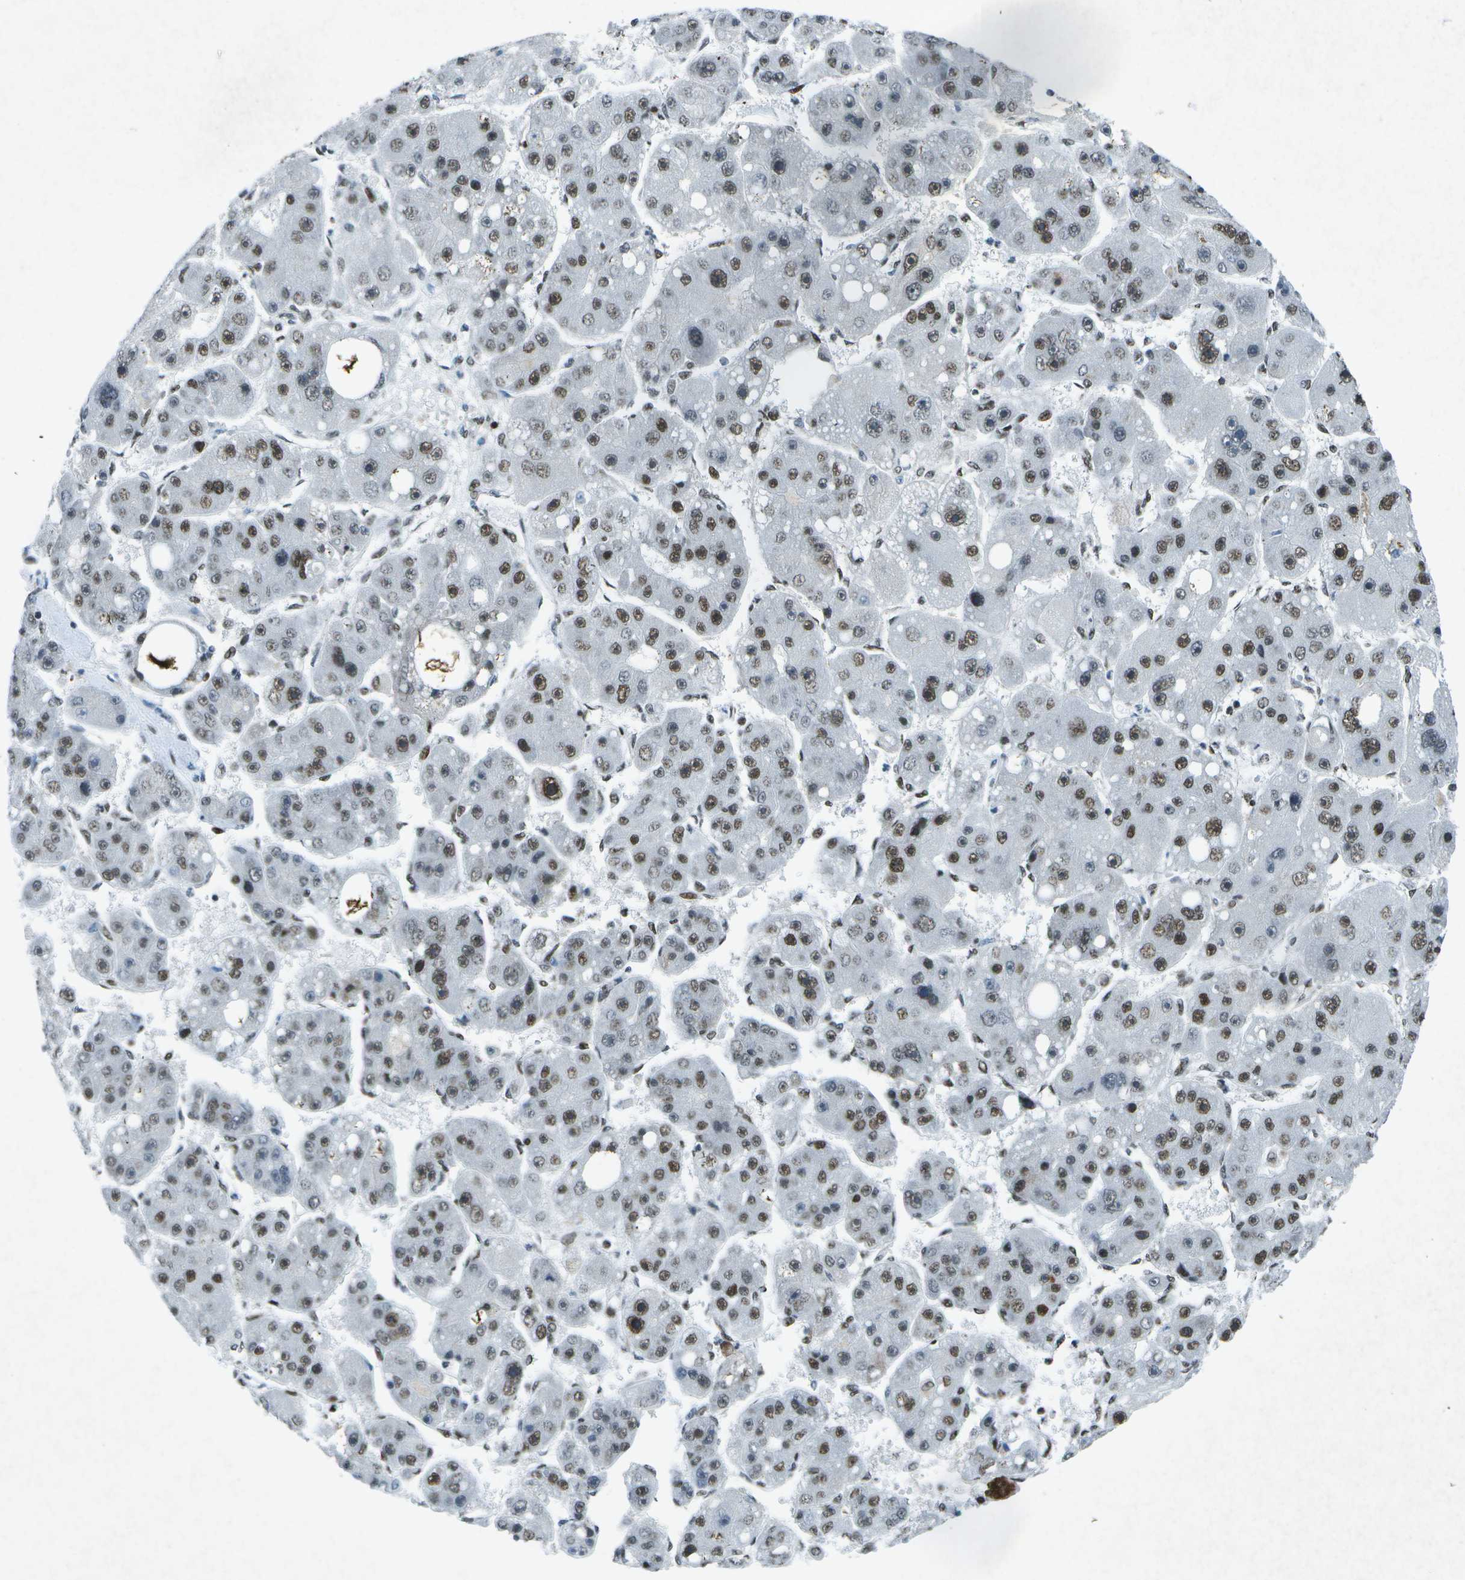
{"staining": {"intensity": "moderate", "quantity": ">75%", "location": "nuclear"}, "tissue": "liver cancer", "cell_type": "Tumor cells", "image_type": "cancer", "snomed": [{"axis": "morphology", "description": "Carcinoma, Hepatocellular, NOS"}, {"axis": "topography", "description": "Liver"}], "caption": "Immunohistochemistry (IHC) micrograph of neoplastic tissue: human liver hepatocellular carcinoma stained using immunohistochemistry (IHC) exhibits medium levels of moderate protein expression localized specifically in the nuclear of tumor cells, appearing as a nuclear brown color.", "gene": "MTA2", "patient": {"sex": "female", "age": 61}}